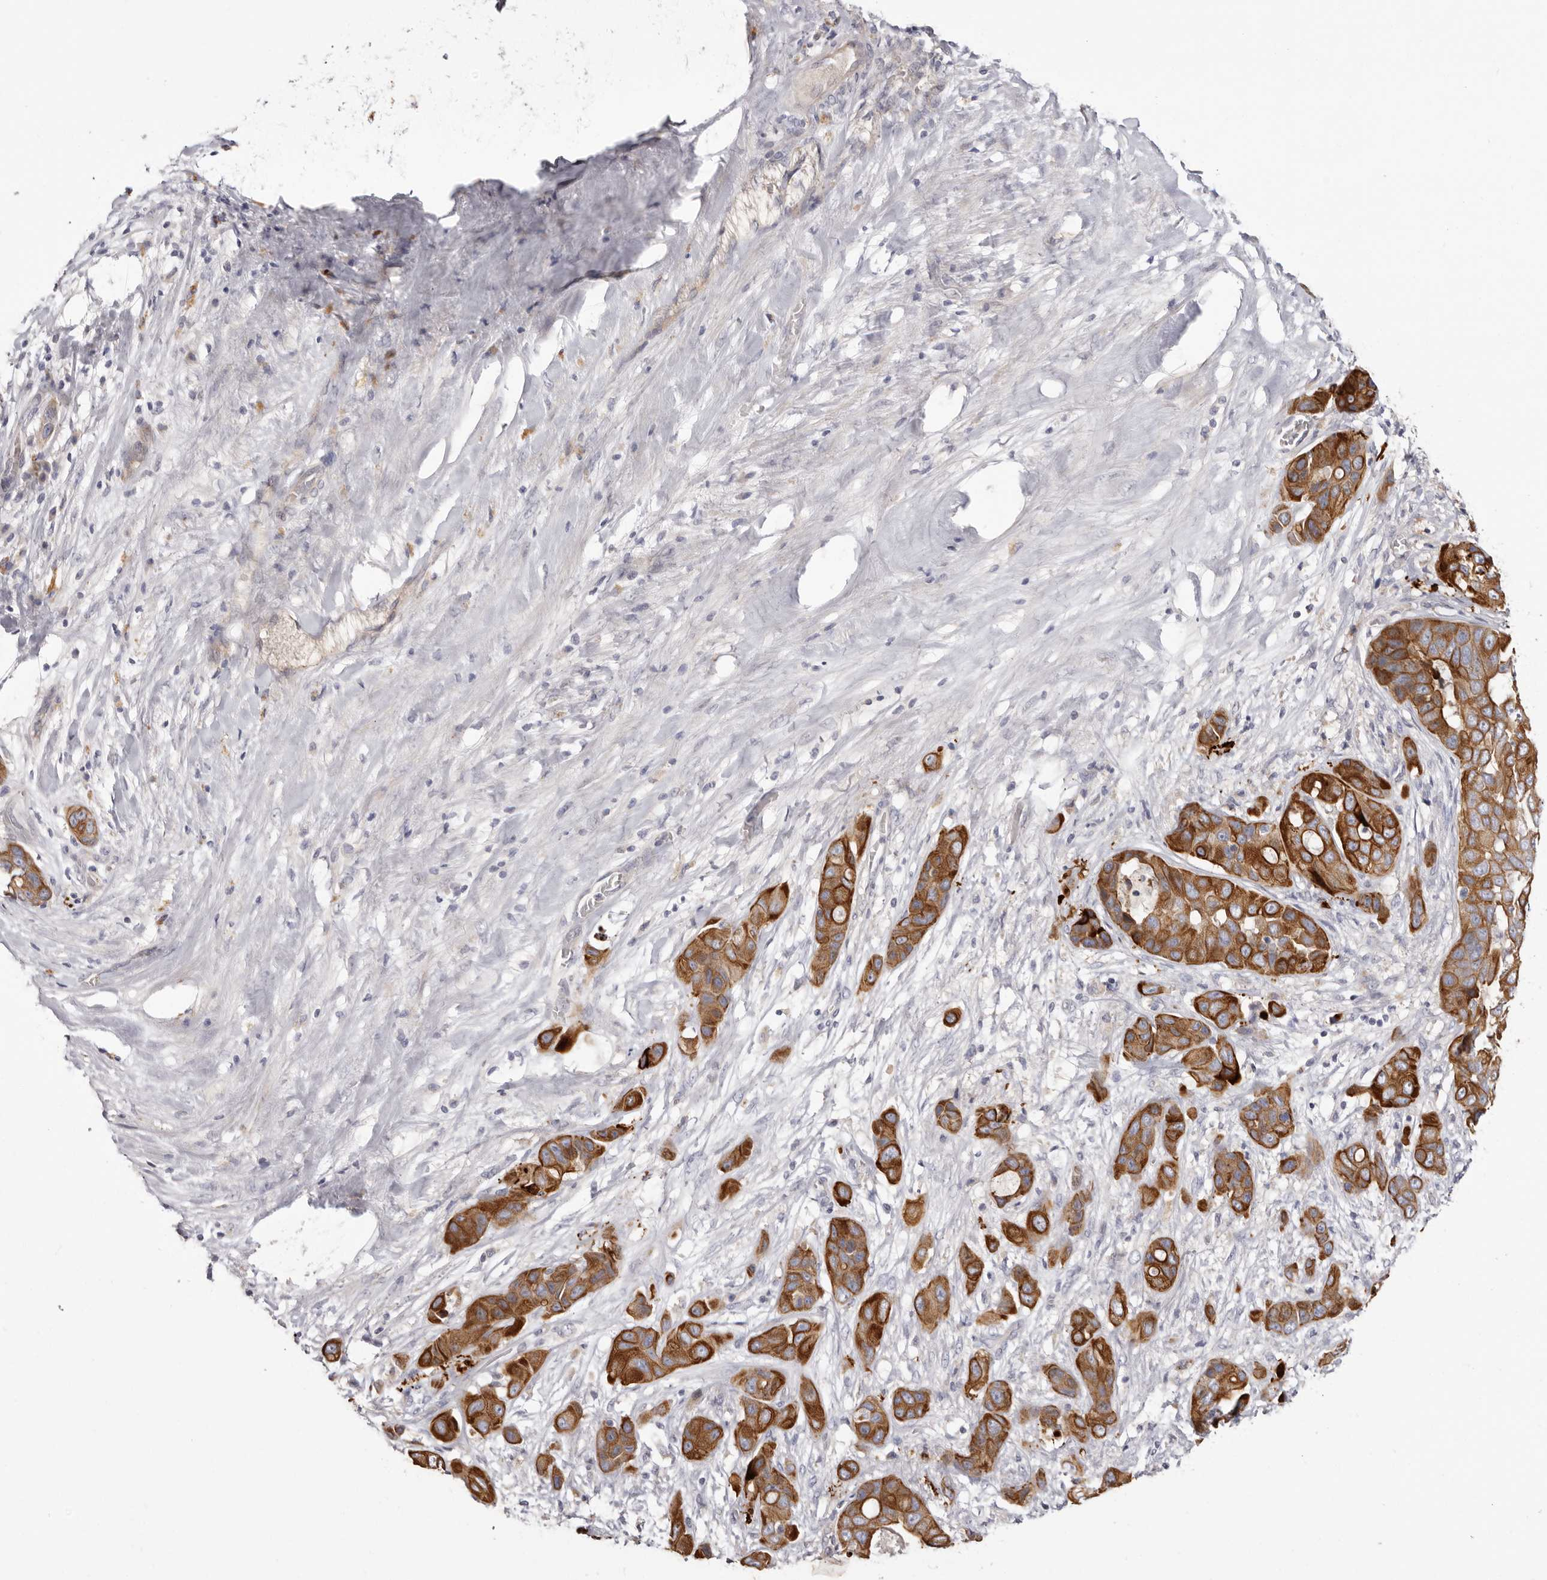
{"staining": {"intensity": "strong", "quantity": ">75%", "location": "cytoplasmic/membranous"}, "tissue": "liver cancer", "cell_type": "Tumor cells", "image_type": "cancer", "snomed": [{"axis": "morphology", "description": "Cholangiocarcinoma"}, {"axis": "topography", "description": "Liver"}], "caption": "Immunohistochemical staining of human liver cancer shows high levels of strong cytoplasmic/membranous positivity in about >75% of tumor cells.", "gene": "STK16", "patient": {"sex": "female", "age": 52}}